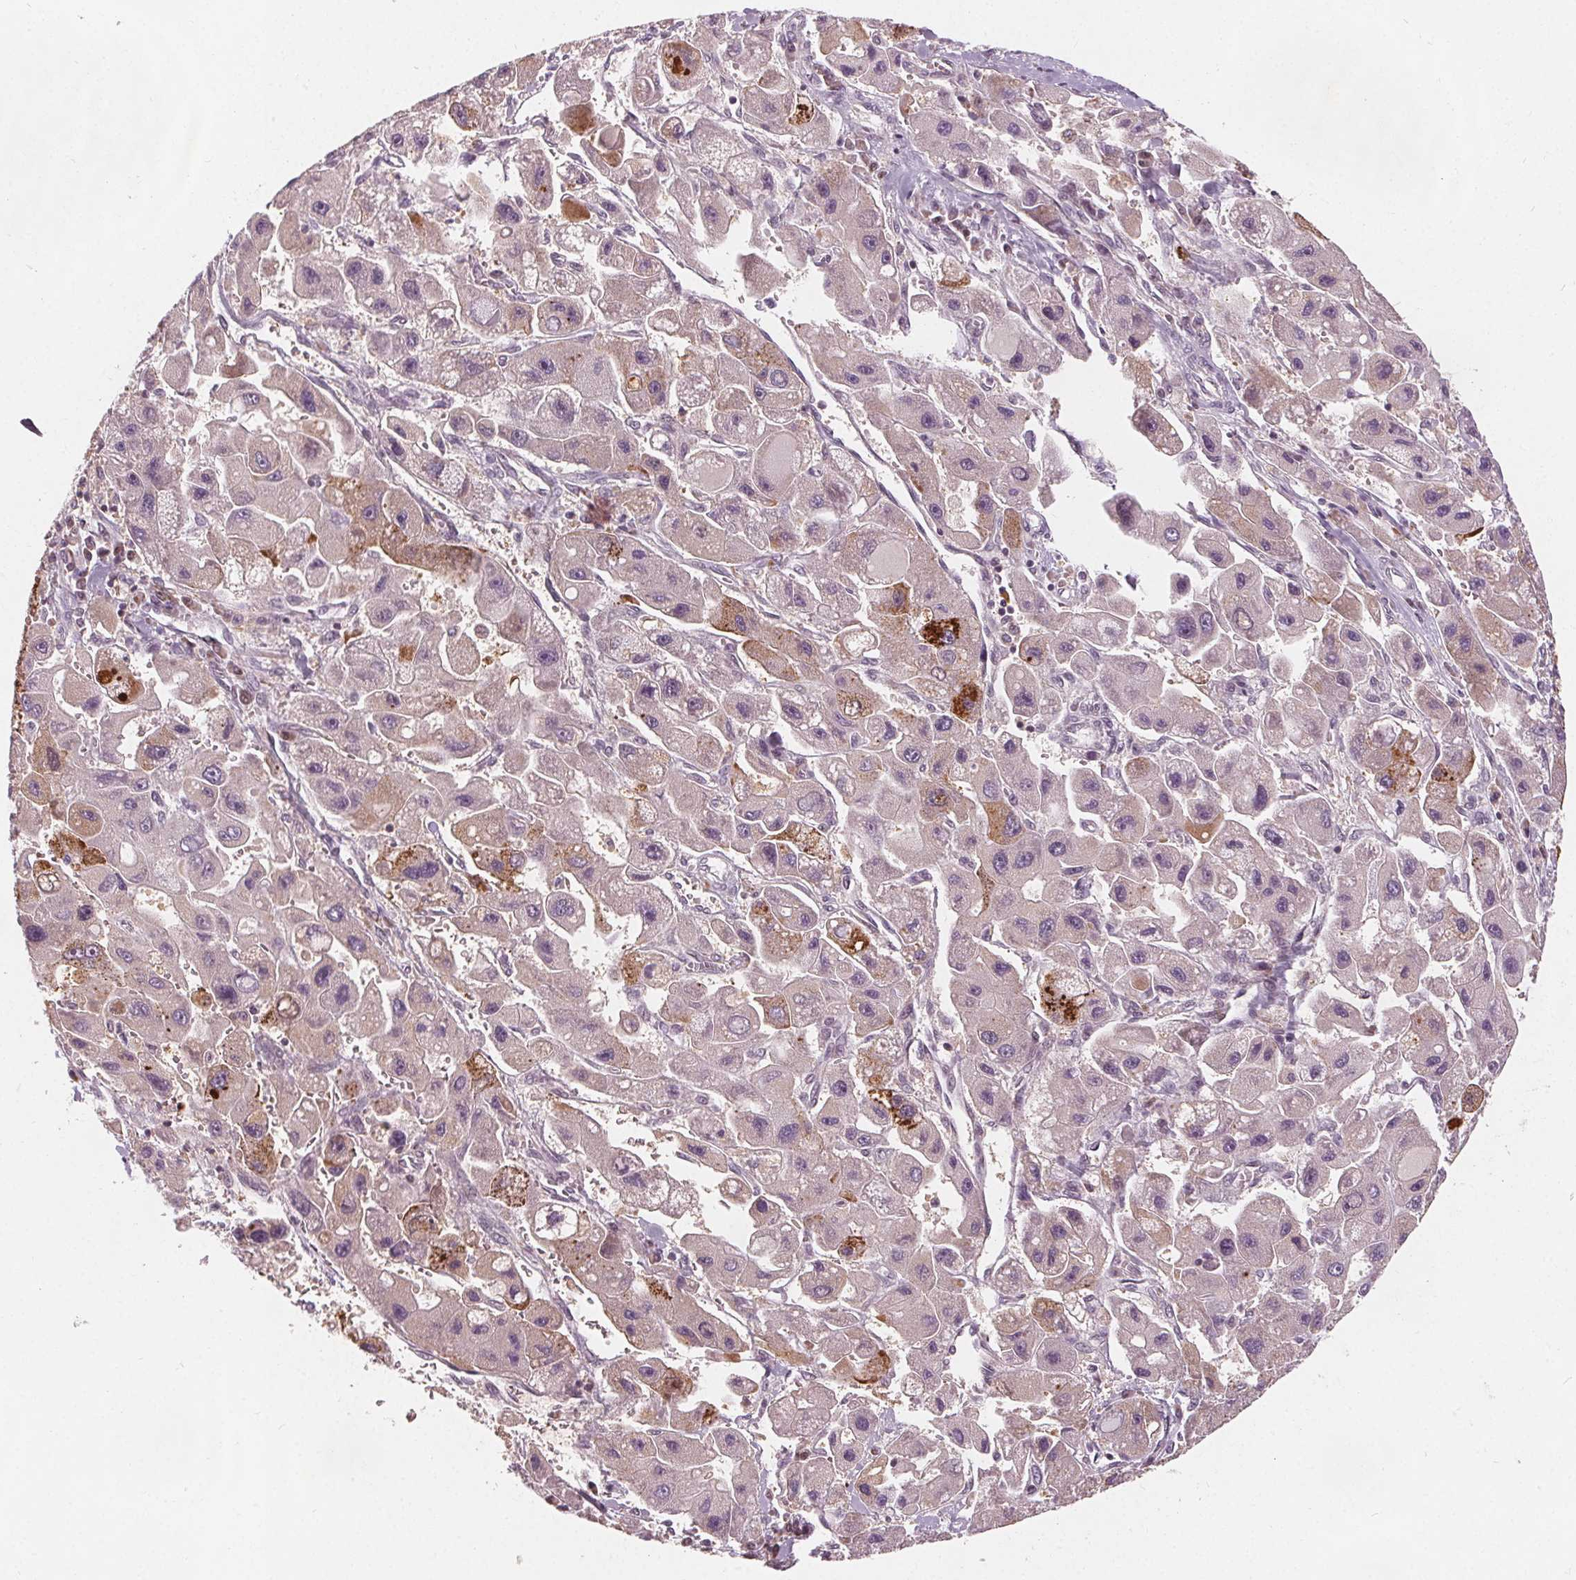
{"staining": {"intensity": "negative", "quantity": "none", "location": "none"}, "tissue": "liver cancer", "cell_type": "Tumor cells", "image_type": "cancer", "snomed": [{"axis": "morphology", "description": "Carcinoma, Hepatocellular, NOS"}, {"axis": "topography", "description": "Liver"}], "caption": "DAB immunohistochemical staining of human liver cancer (hepatocellular carcinoma) reveals no significant staining in tumor cells.", "gene": "DPM2", "patient": {"sex": "male", "age": 24}}